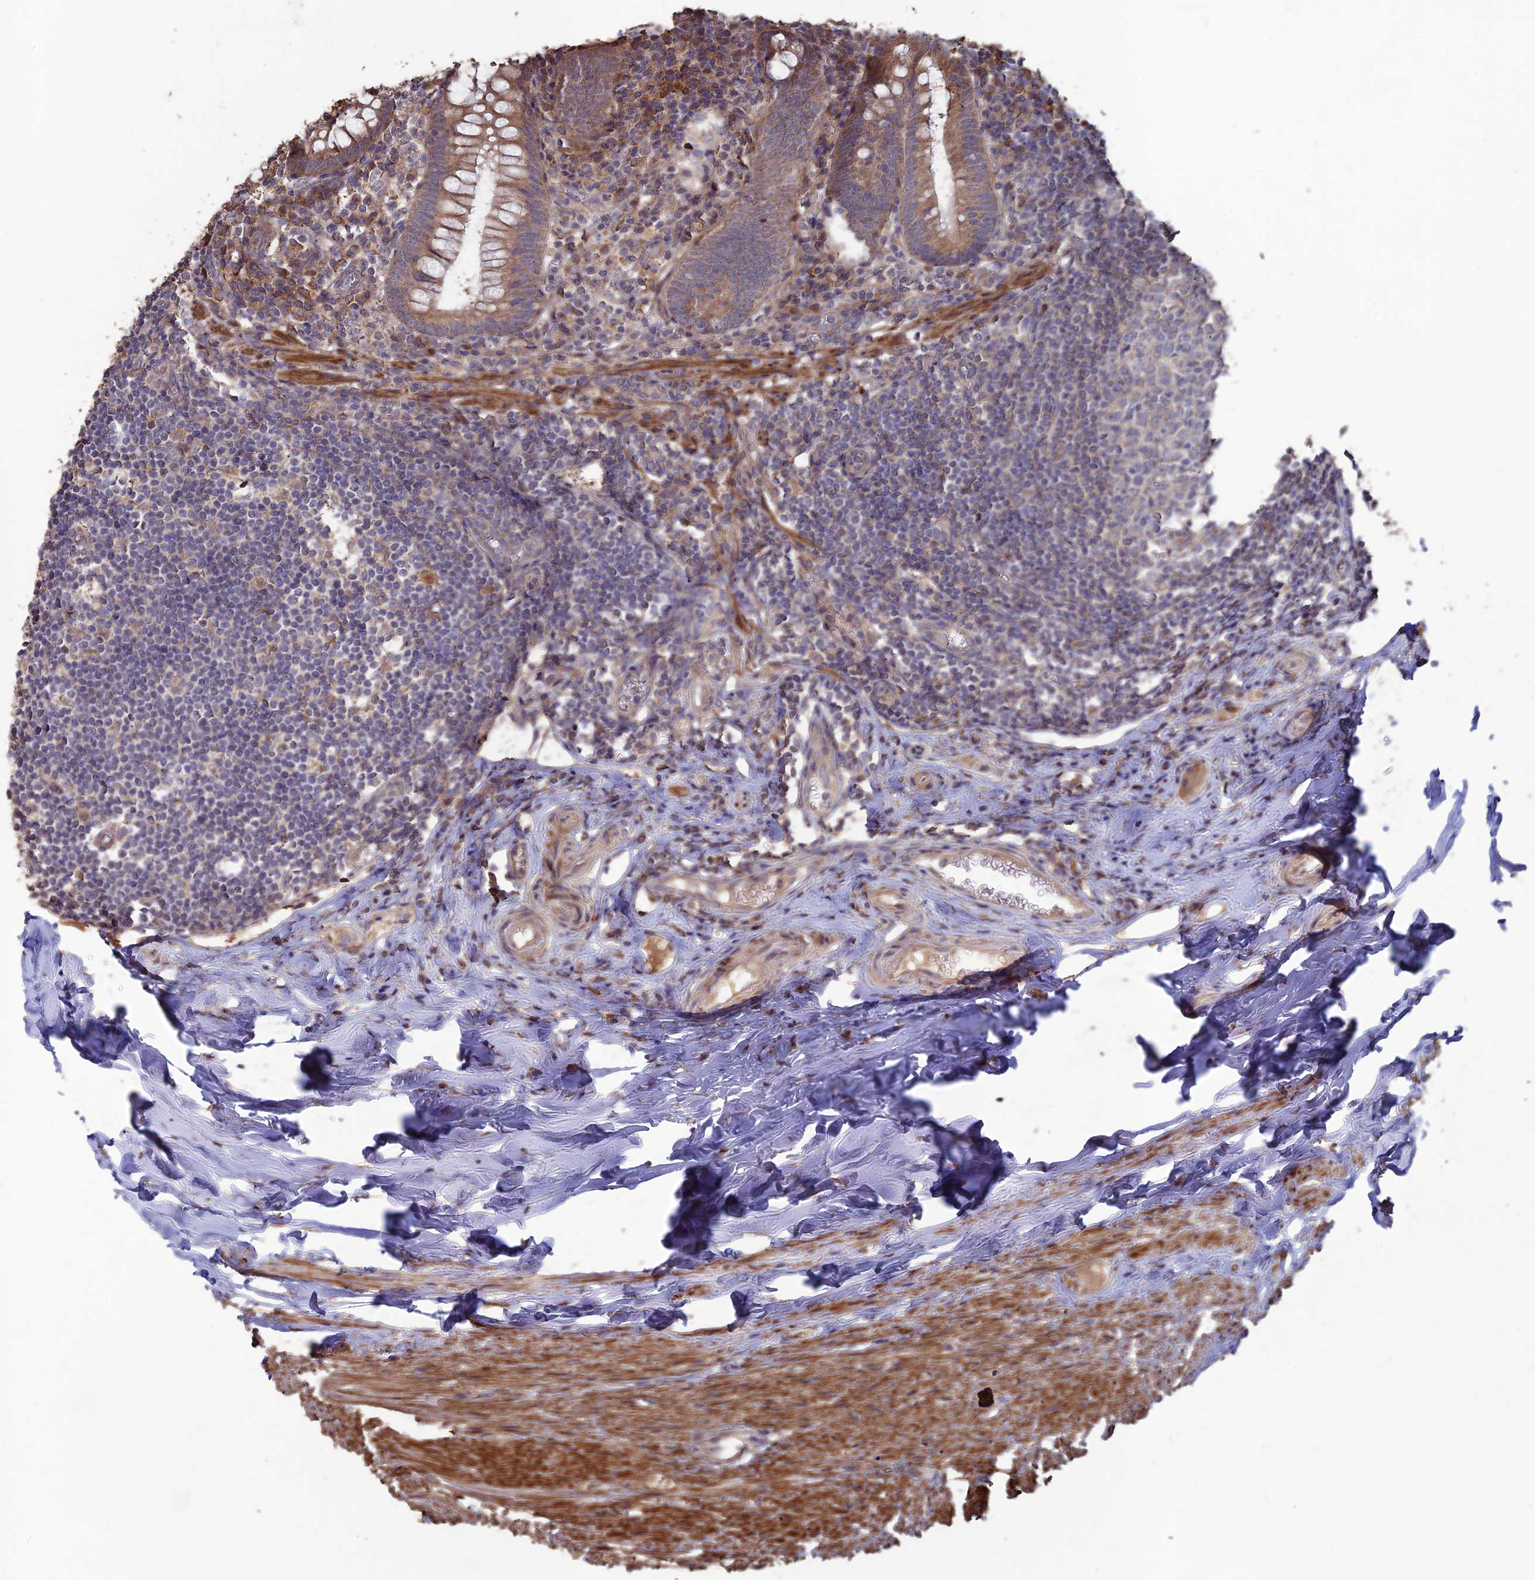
{"staining": {"intensity": "moderate", "quantity": ">75%", "location": "cytoplasmic/membranous"}, "tissue": "appendix", "cell_type": "Glandular cells", "image_type": "normal", "snomed": [{"axis": "morphology", "description": "Normal tissue, NOS"}, {"axis": "topography", "description": "Appendix"}], "caption": "The micrograph shows immunohistochemical staining of normal appendix. There is moderate cytoplasmic/membranous staining is seen in approximately >75% of glandular cells. The staining is performed using DAB (3,3'-diaminobenzidine) brown chromogen to label protein expression. The nuclei are counter-stained blue using hematoxylin.", "gene": "LAYN", "patient": {"sex": "female", "age": 51}}